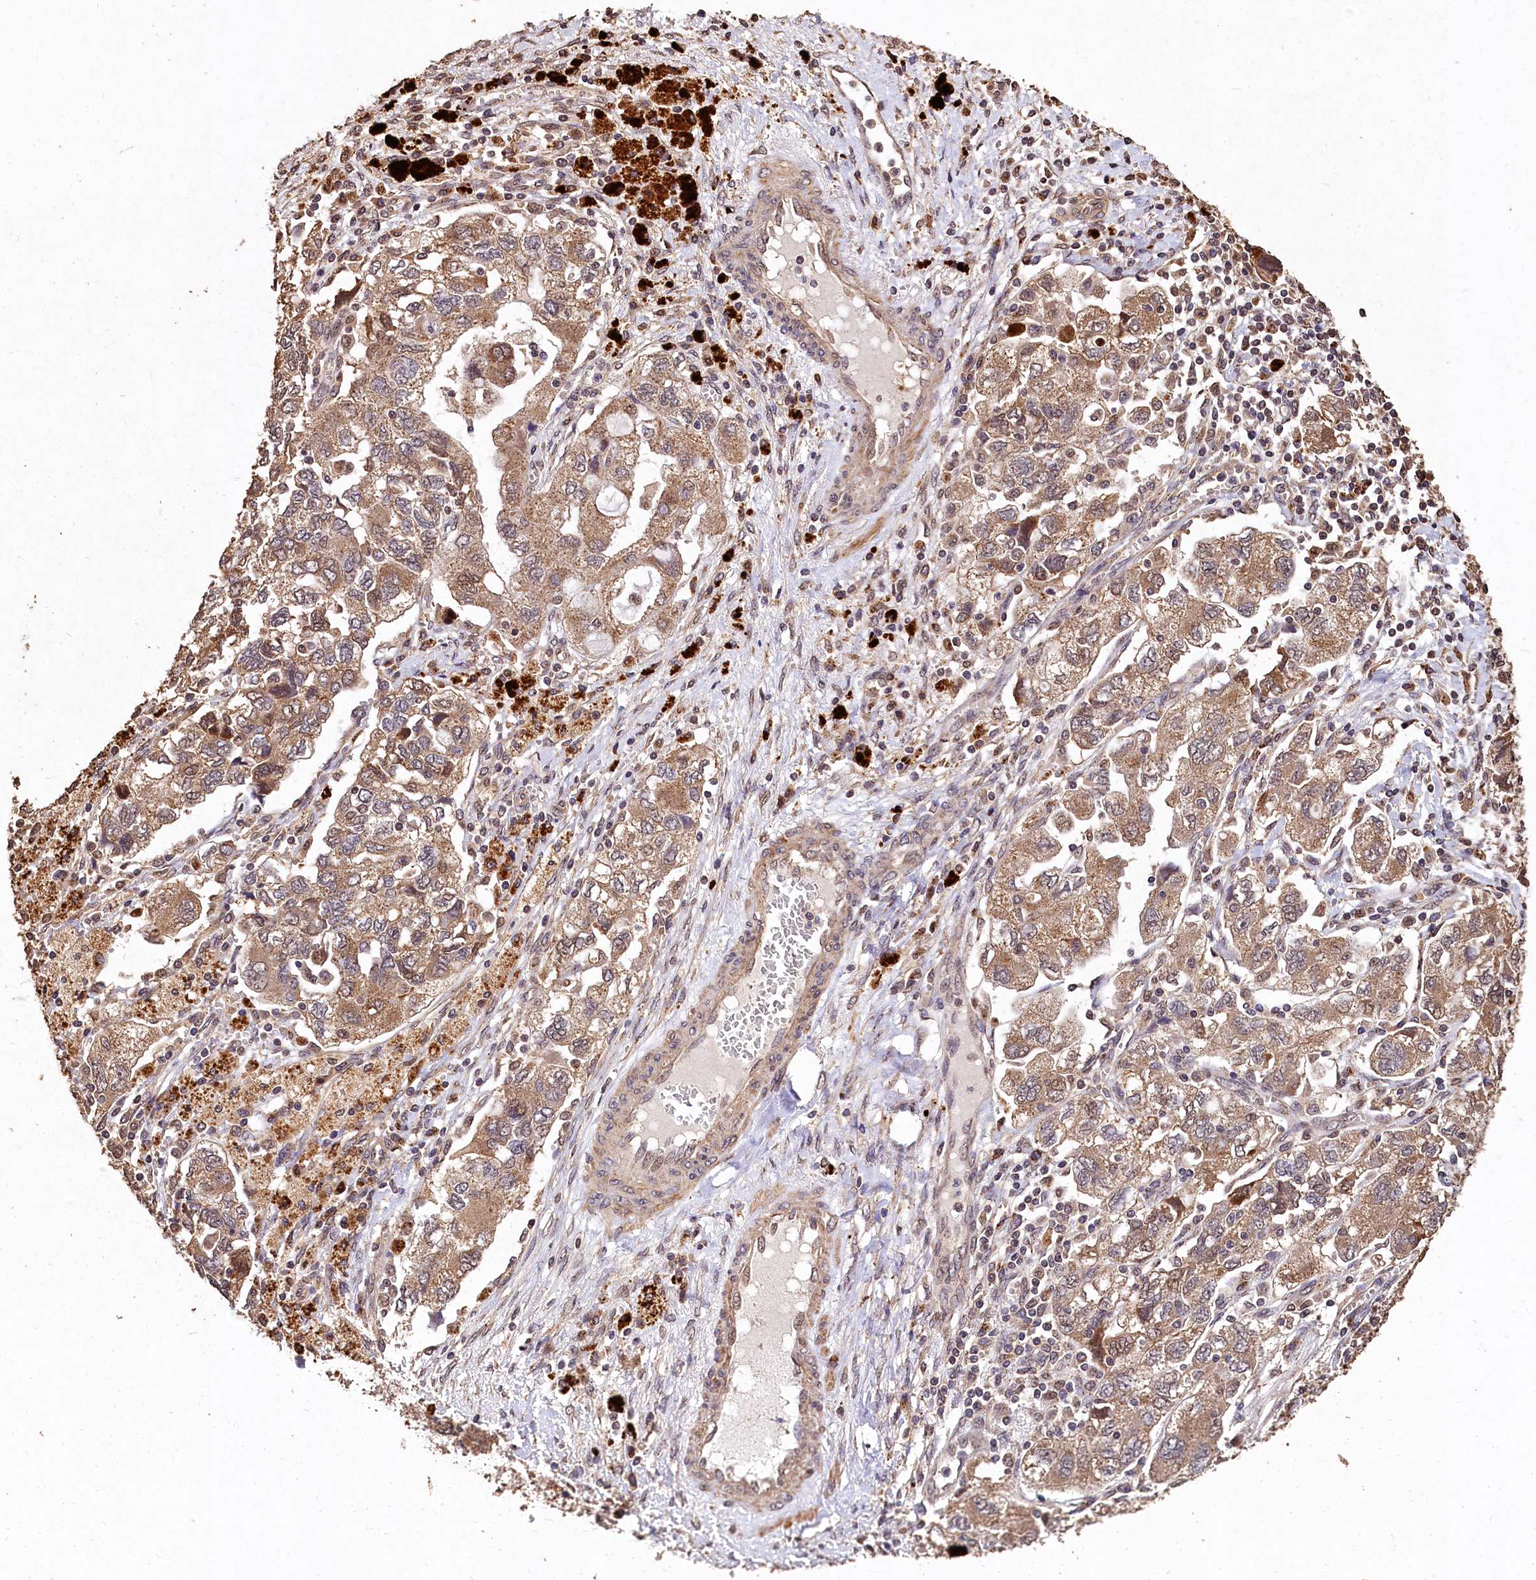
{"staining": {"intensity": "moderate", "quantity": ">75%", "location": "cytoplasmic/membranous"}, "tissue": "ovarian cancer", "cell_type": "Tumor cells", "image_type": "cancer", "snomed": [{"axis": "morphology", "description": "Carcinoma, NOS"}, {"axis": "morphology", "description": "Cystadenocarcinoma, serous, NOS"}, {"axis": "topography", "description": "Ovary"}], "caption": "Approximately >75% of tumor cells in human ovarian cancer display moderate cytoplasmic/membranous protein staining as visualized by brown immunohistochemical staining.", "gene": "LSM4", "patient": {"sex": "female", "age": 69}}